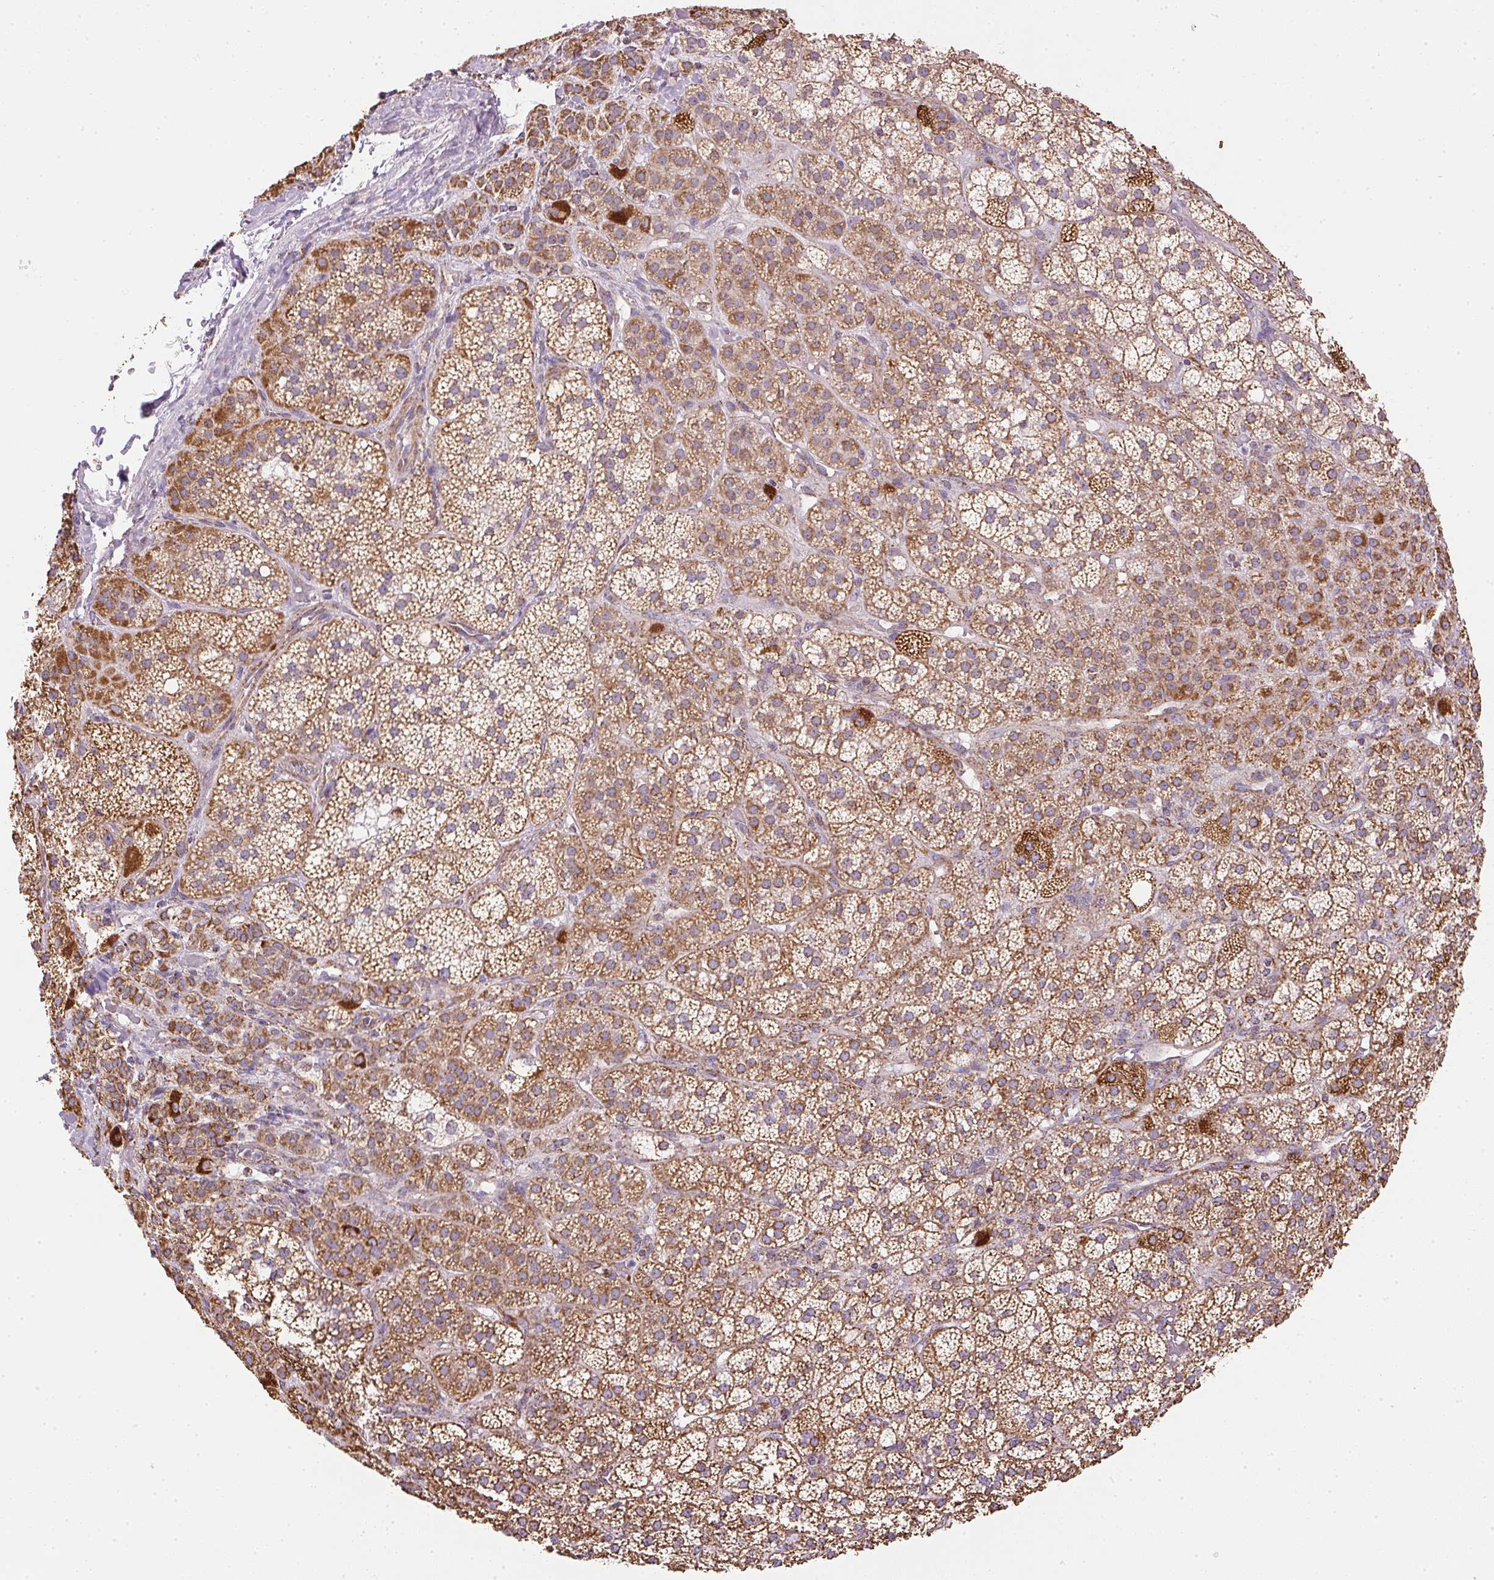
{"staining": {"intensity": "moderate", "quantity": ">75%", "location": "cytoplasmic/membranous"}, "tissue": "adrenal gland", "cell_type": "Glandular cells", "image_type": "normal", "snomed": [{"axis": "morphology", "description": "Normal tissue, NOS"}, {"axis": "topography", "description": "Adrenal gland"}], "caption": "Brown immunohistochemical staining in benign human adrenal gland displays moderate cytoplasmic/membranous staining in about >75% of glandular cells.", "gene": "MAPK11", "patient": {"sex": "female", "age": 60}}